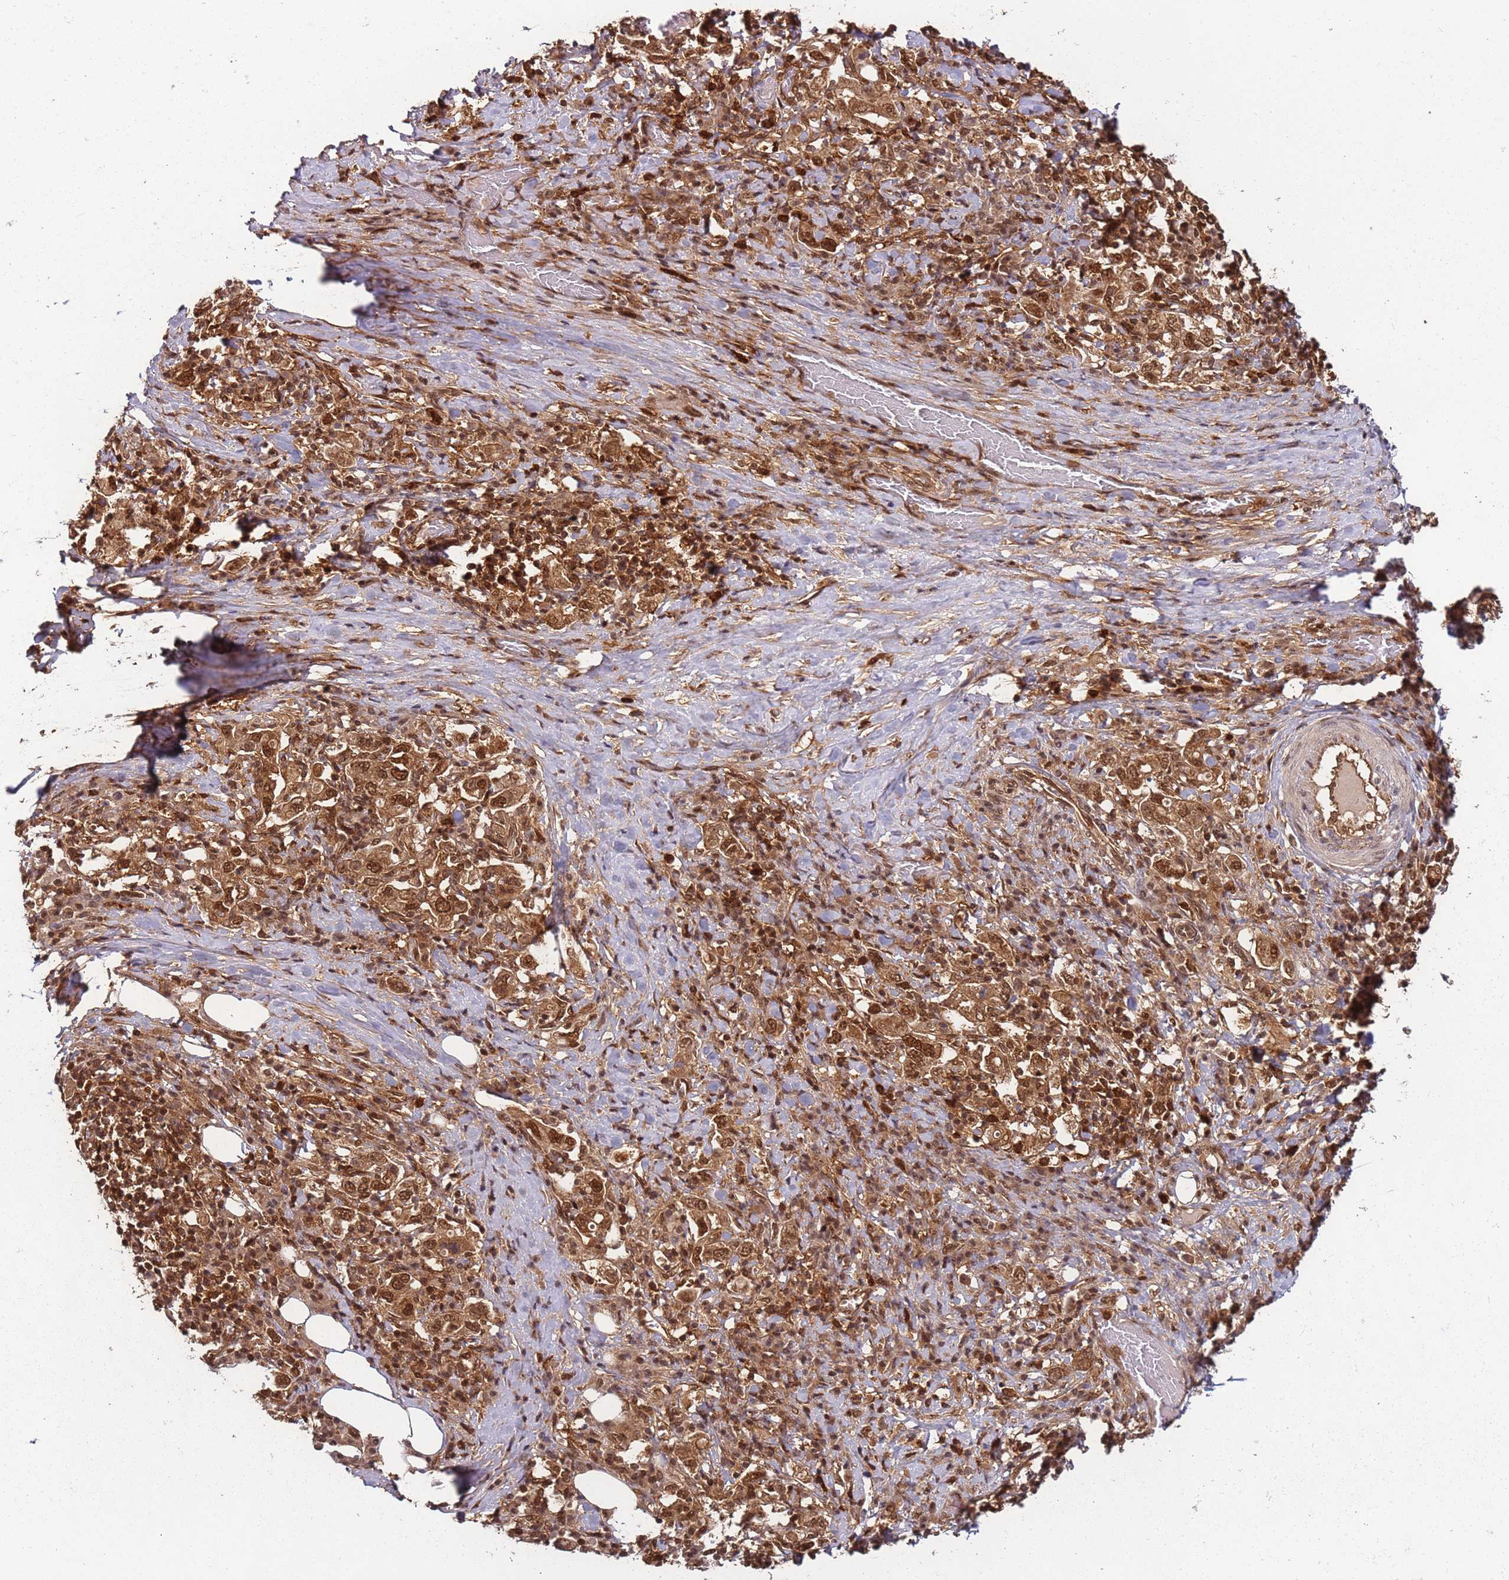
{"staining": {"intensity": "strong", "quantity": ">75%", "location": "cytoplasmic/membranous,nuclear"}, "tissue": "stomach cancer", "cell_type": "Tumor cells", "image_type": "cancer", "snomed": [{"axis": "morphology", "description": "Adenocarcinoma, NOS"}, {"axis": "topography", "description": "Stomach, upper"}, {"axis": "topography", "description": "Stomach"}], "caption": "A brown stain shows strong cytoplasmic/membranous and nuclear expression of a protein in human adenocarcinoma (stomach) tumor cells.", "gene": "PGLS", "patient": {"sex": "male", "age": 62}}